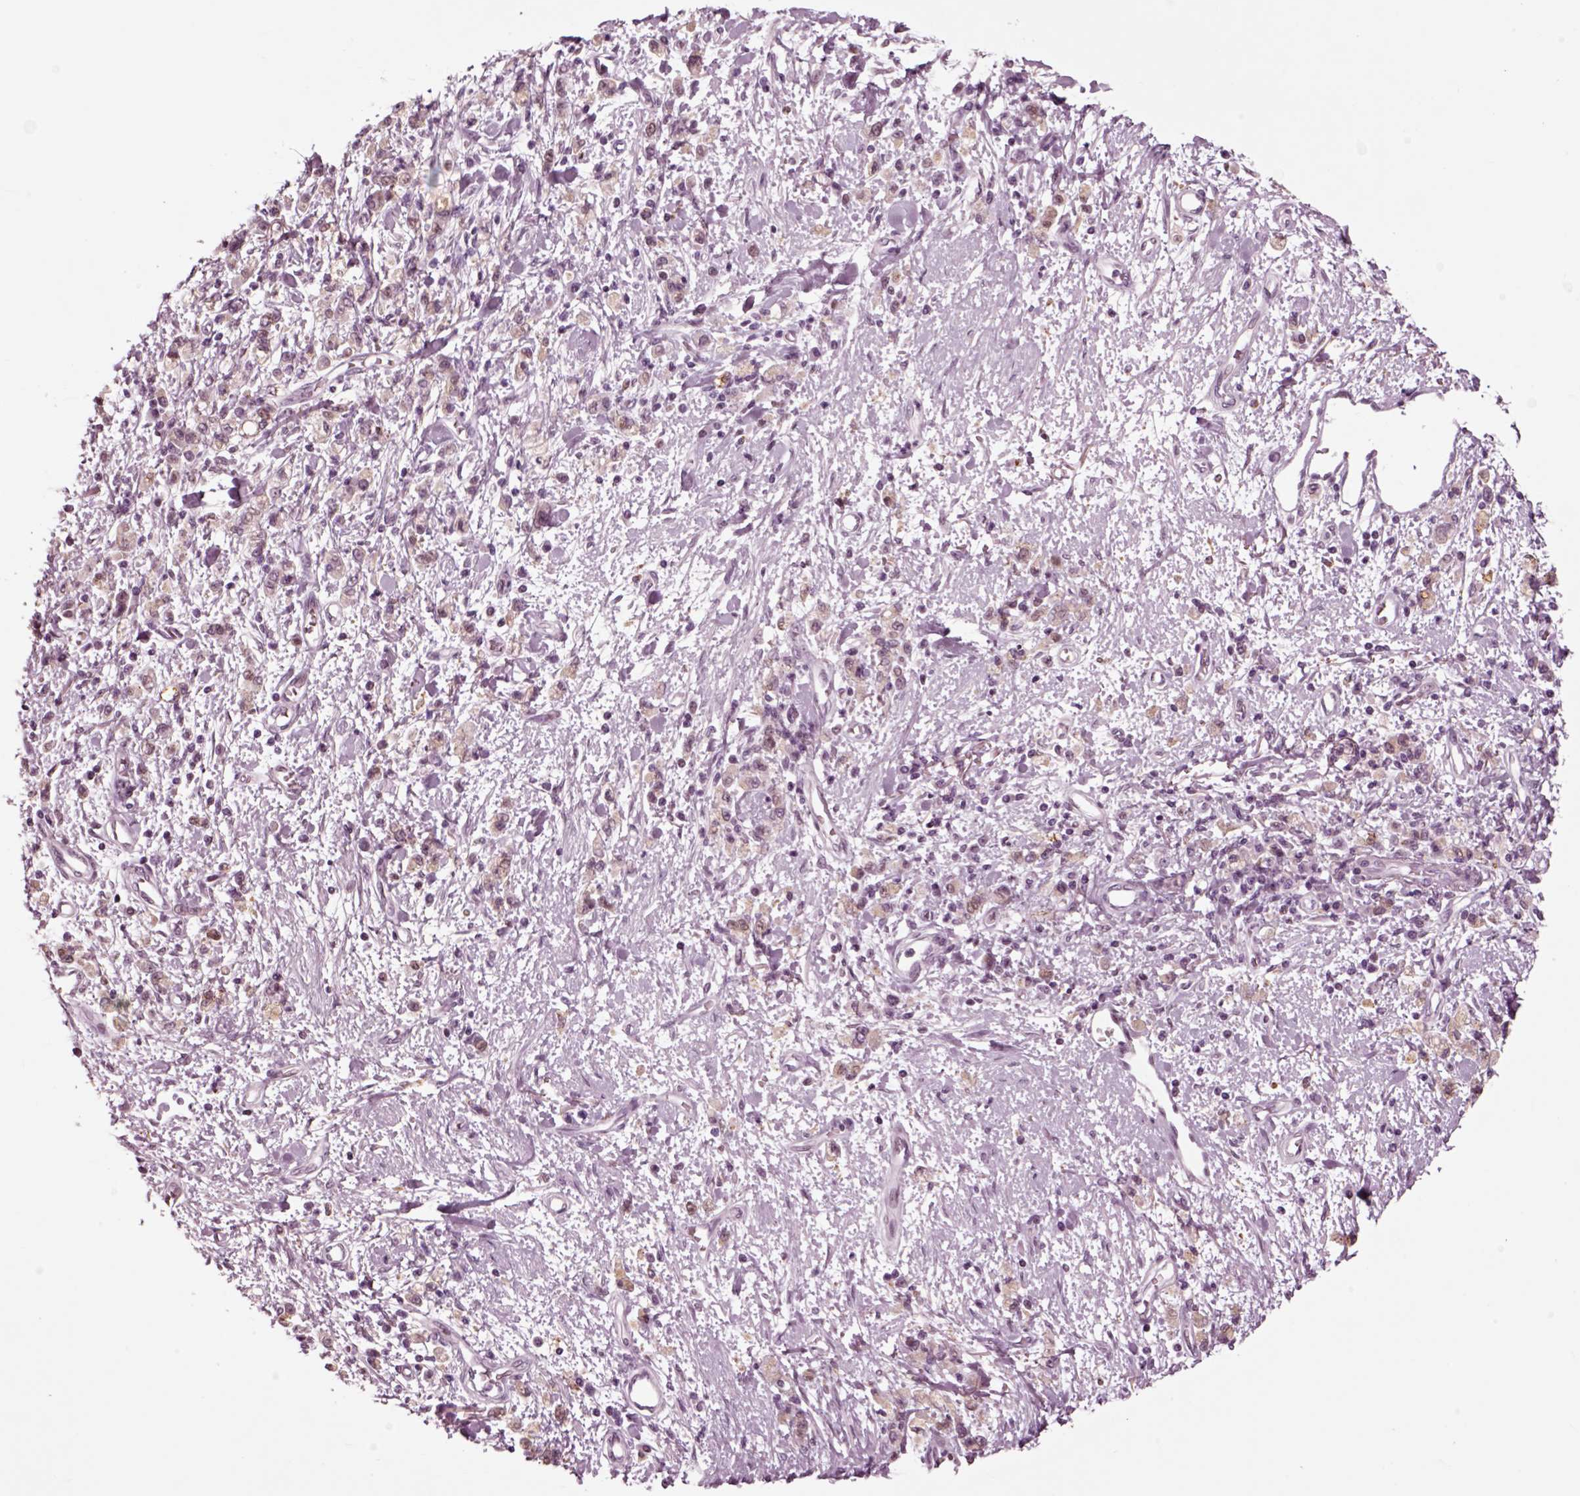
{"staining": {"intensity": "negative", "quantity": "none", "location": "none"}, "tissue": "stomach cancer", "cell_type": "Tumor cells", "image_type": "cancer", "snomed": [{"axis": "morphology", "description": "Adenocarcinoma, NOS"}, {"axis": "topography", "description": "Stomach"}], "caption": "Tumor cells are negative for brown protein staining in stomach cancer.", "gene": "CHGB", "patient": {"sex": "male", "age": 77}}